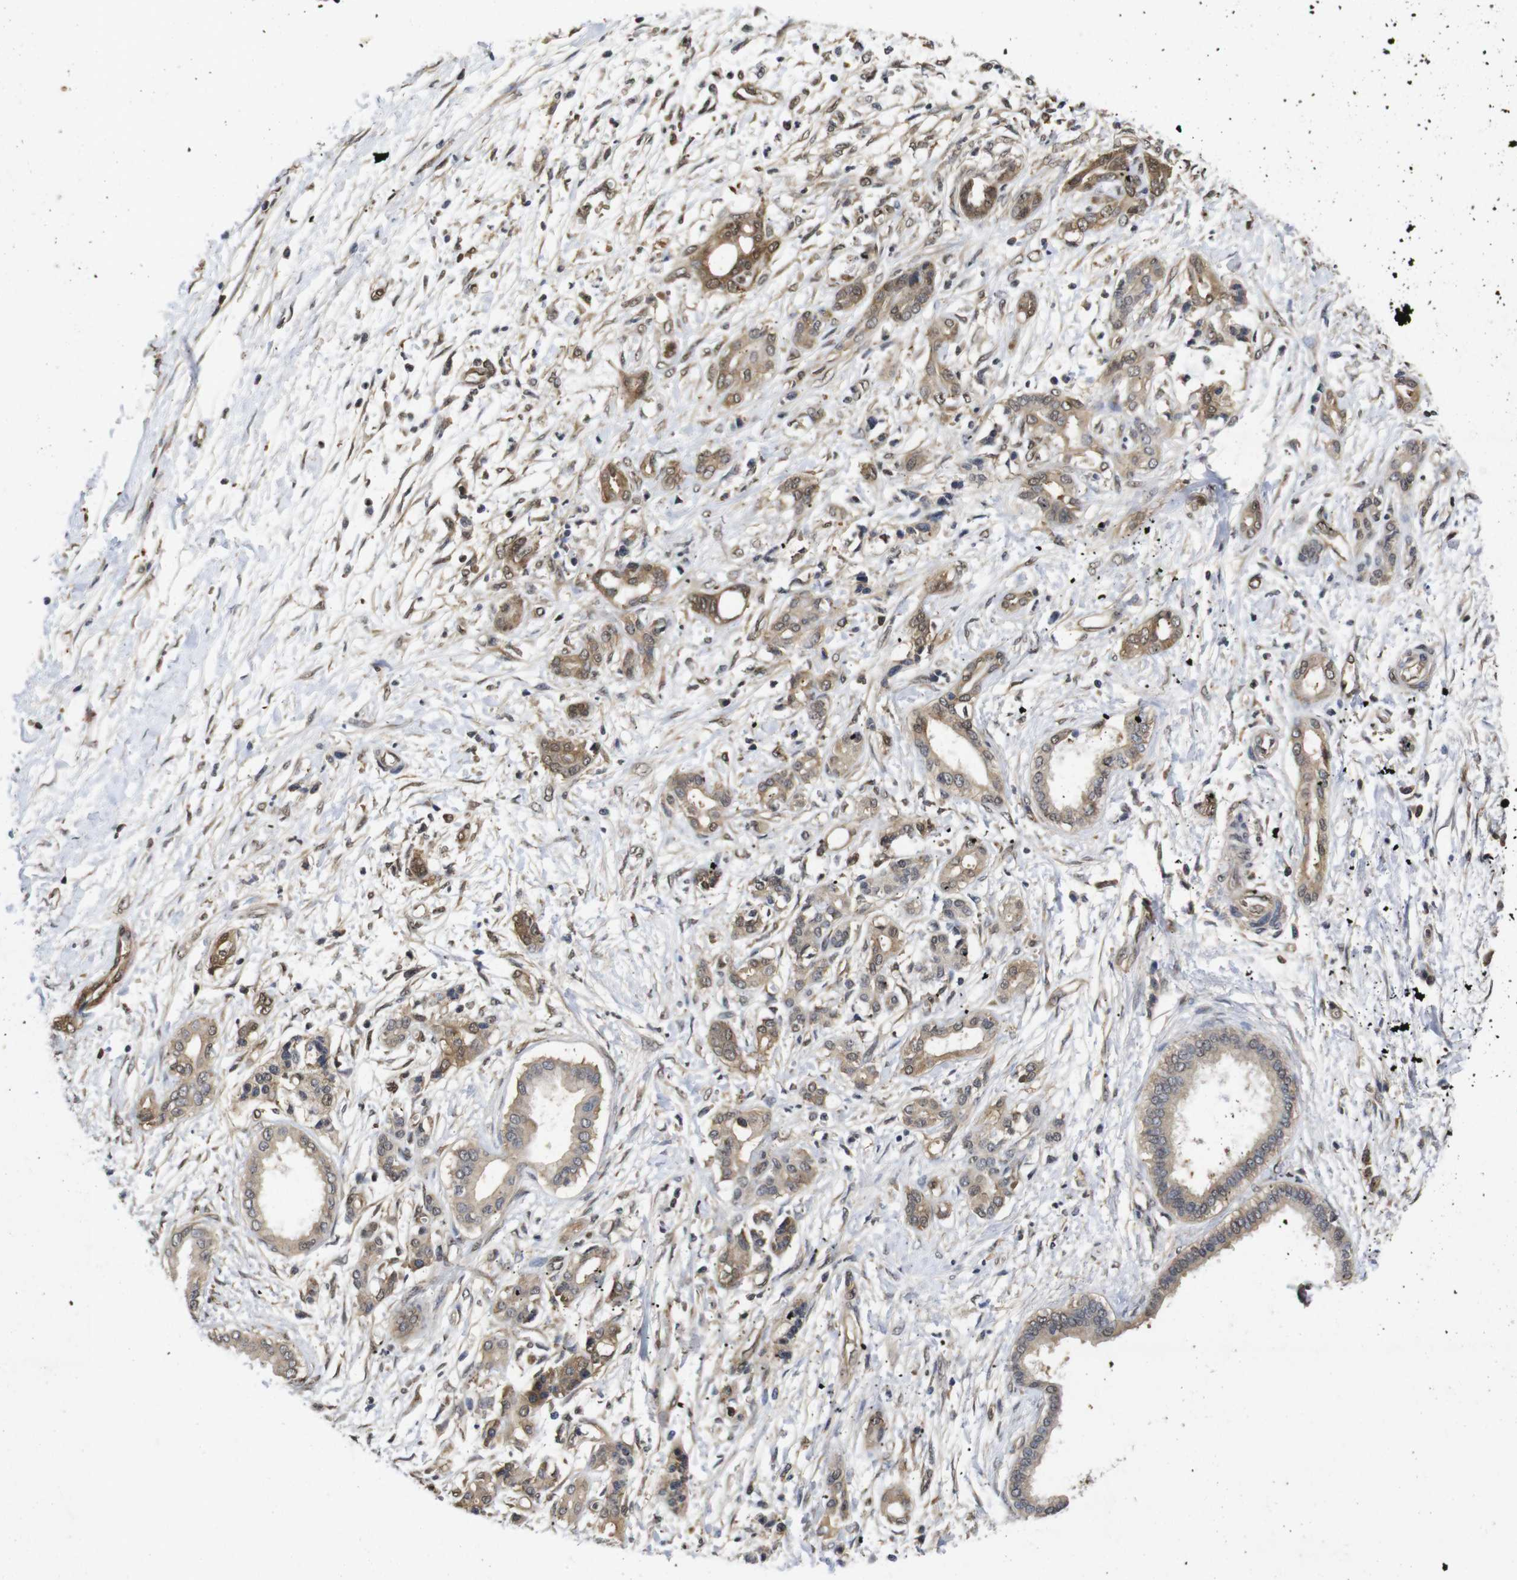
{"staining": {"intensity": "moderate", "quantity": ">75%", "location": "cytoplasmic/membranous,nuclear"}, "tissue": "pancreatic cancer", "cell_type": "Tumor cells", "image_type": "cancer", "snomed": [{"axis": "morphology", "description": "Adenocarcinoma, NOS"}, {"axis": "topography", "description": "Pancreas"}], "caption": "Immunohistochemical staining of pancreatic cancer displays medium levels of moderate cytoplasmic/membranous and nuclear positivity in about >75% of tumor cells.", "gene": "SUMO3", "patient": {"sex": "male", "age": 56}}